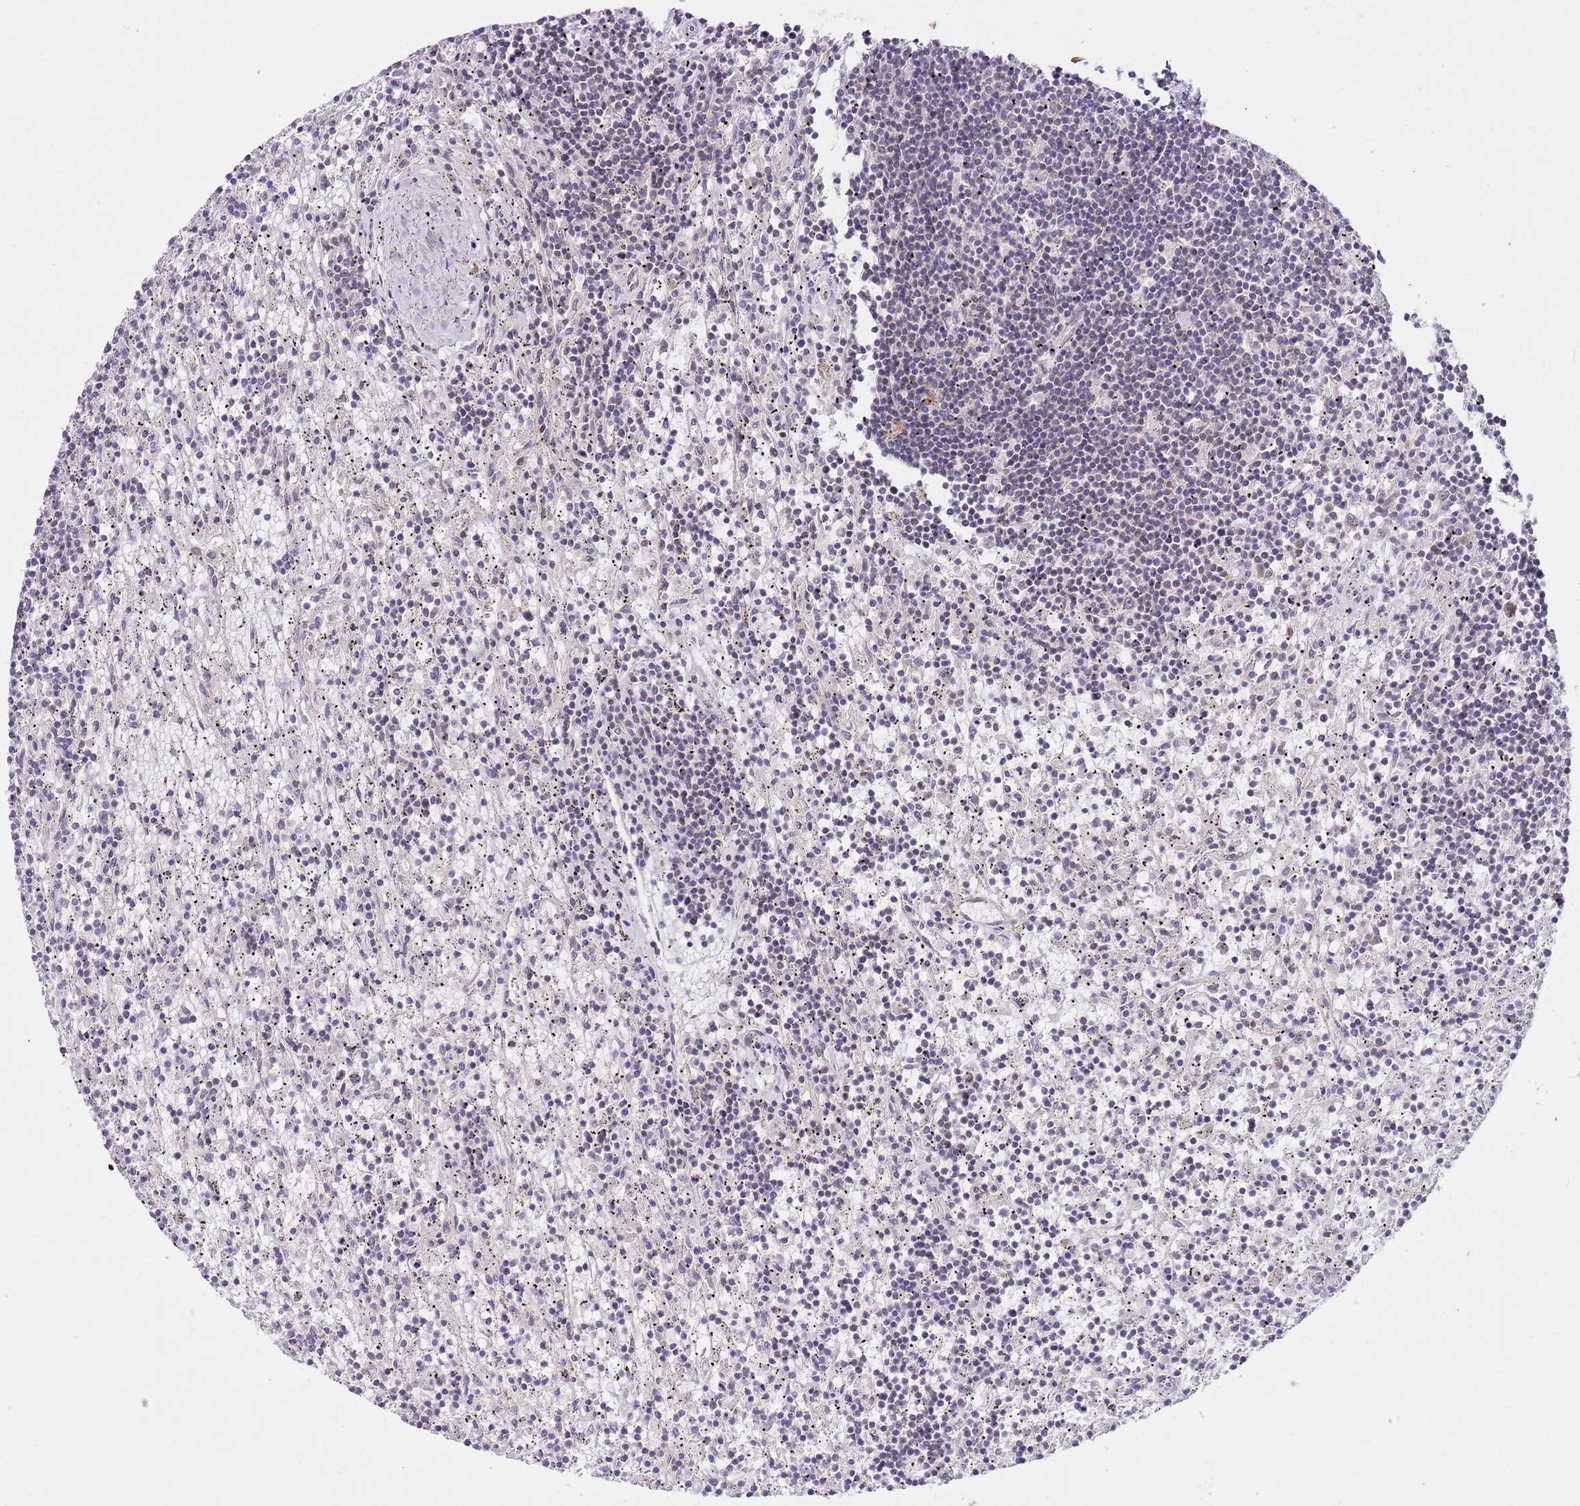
{"staining": {"intensity": "negative", "quantity": "none", "location": "none"}, "tissue": "lymphoma", "cell_type": "Tumor cells", "image_type": "cancer", "snomed": [{"axis": "morphology", "description": "Malignant lymphoma, non-Hodgkin's type, Low grade"}, {"axis": "topography", "description": "Spleen"}], "caption": "The immunohistochemistry (IHC) photomicrograph has no significant staining in tumor cells of malignant lymphoma, non-Hodgkin's type (low-grade) tissue.", "gene": "RFK", "patient": {"sex": "male", "age": 76}}